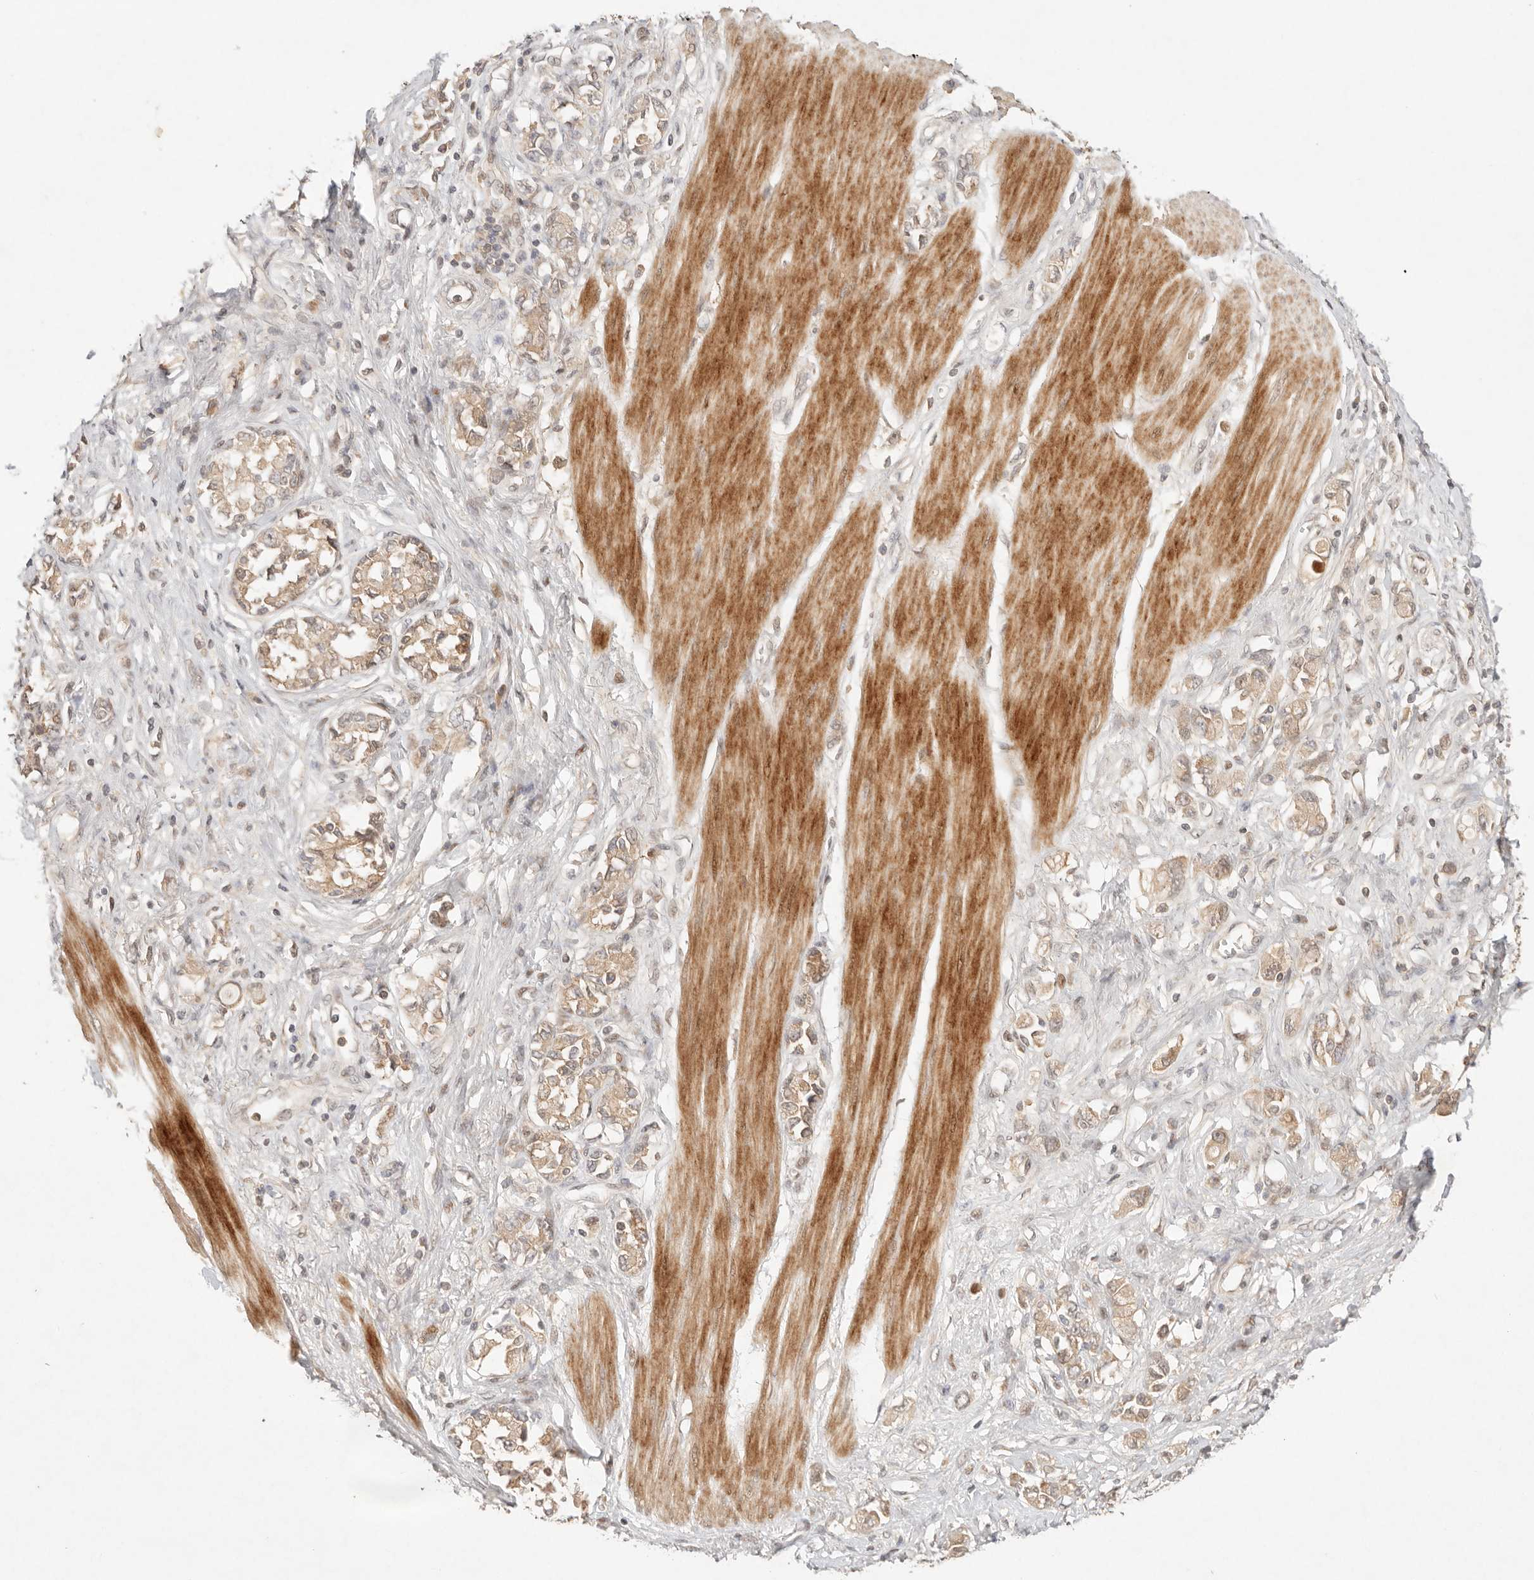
{"staining": {"intensity": "weak", "quantity": ">75%", "location": "cytoplasmic/membranous"}, "tissue": "stomach cancer", "cell_type": "Tumor cells", "image_type": "cancer", "snomed": [{"axis": "morphology", "description": "Adenocarcinoma, NOS"}, {"axis": "topography", "description": "Stomach"}], "caption": "A high-resolution histopathology image shows immunohistochemistry staining of stomach adenocarcinoma, which exhibits weak cytoplasmic/membranous staining in approximately >75% of tumor cells.", "gene": "PHLDA3", "patient": {"sex": "female", "age": 76}}